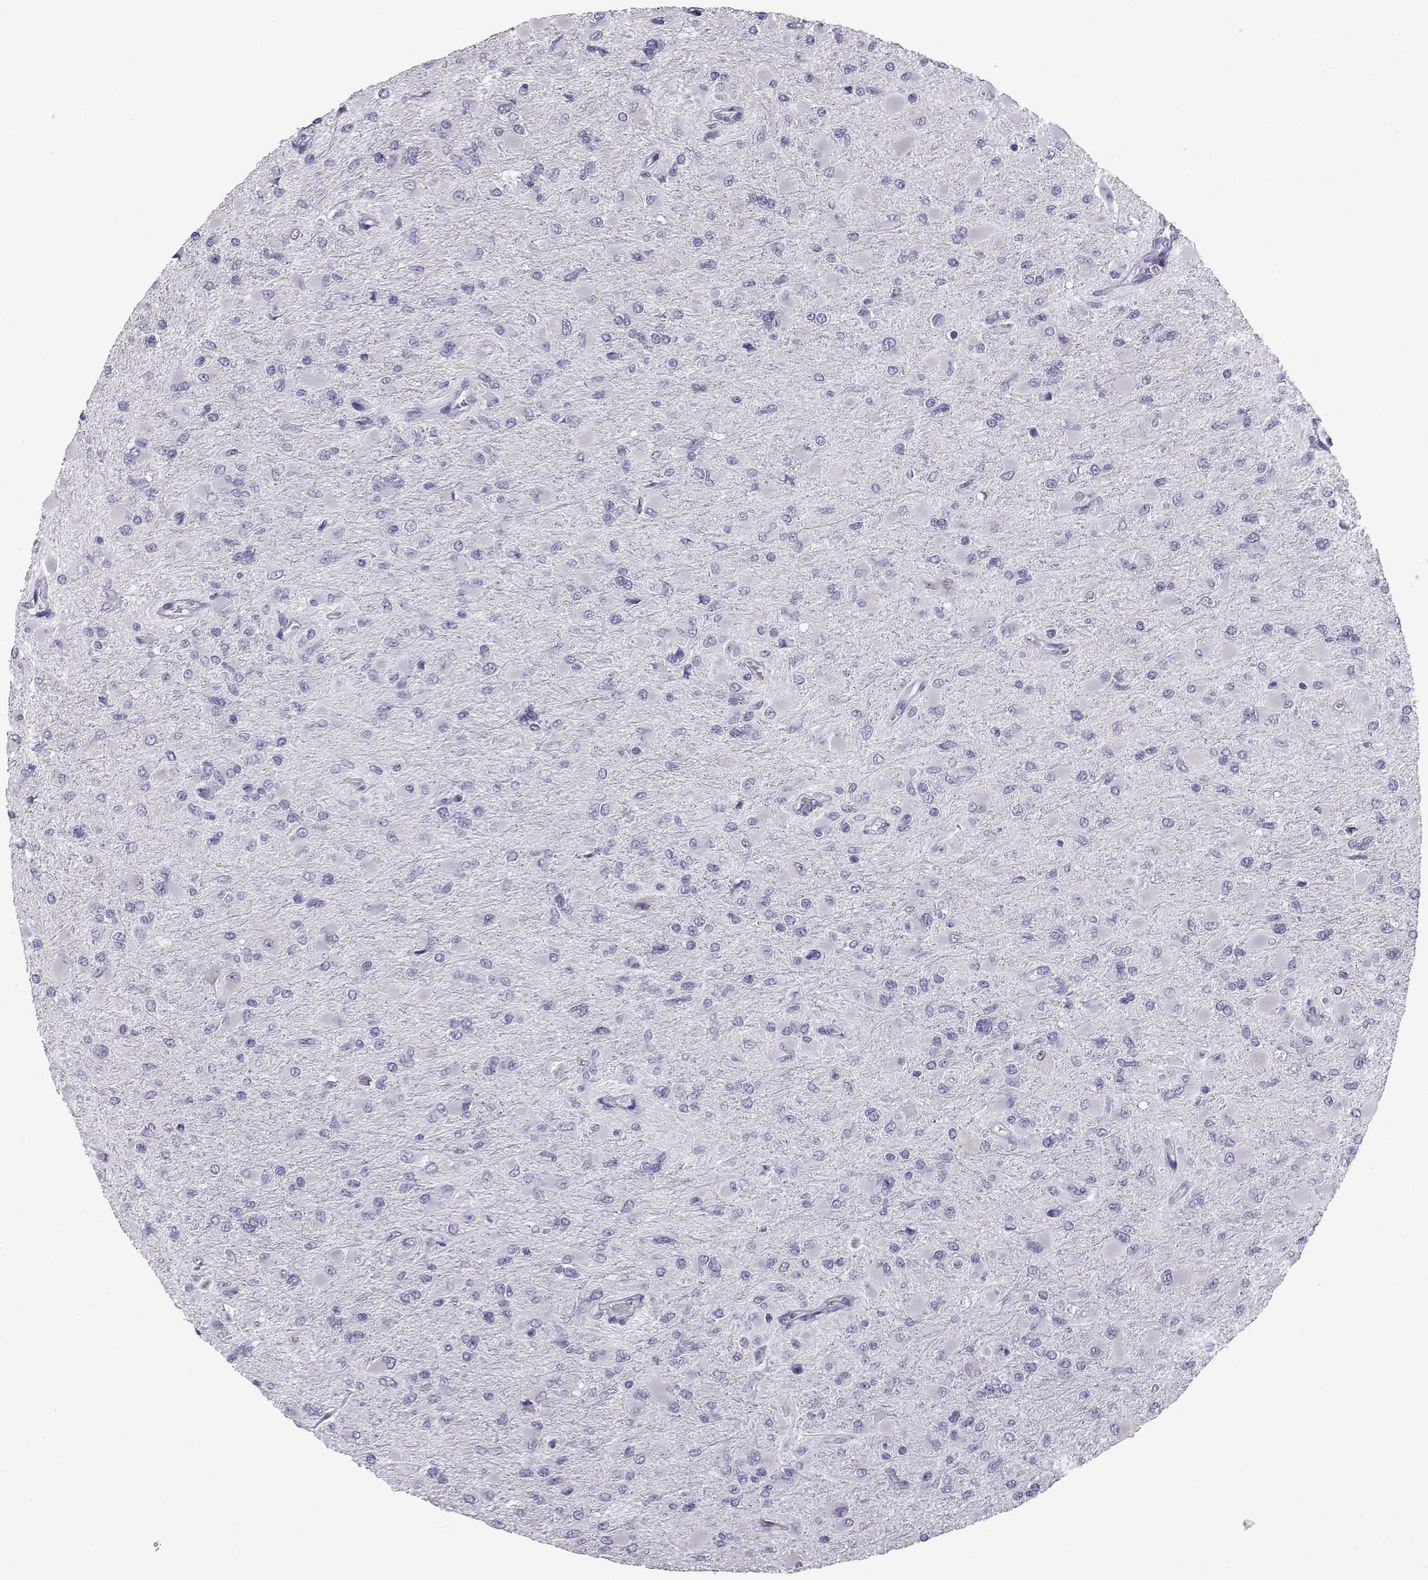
{"staining": {"intensity": "negative", "quantity": "none", "location": "none"}, "tissue": "glioma", "cell_type": "Tumor cells", "image_type": "cancer", "snomed": [{"axis": "morphology", "description": "Glioma, malignant, High grade"}, {"axis": "topography", "description": "Cerebral cortex"}], "caption": "Tumor cells show no significant expression in malignant glioma (high-grade).", "gene": "RNASE12", "patient": {"sex": "female", "age": 36}}